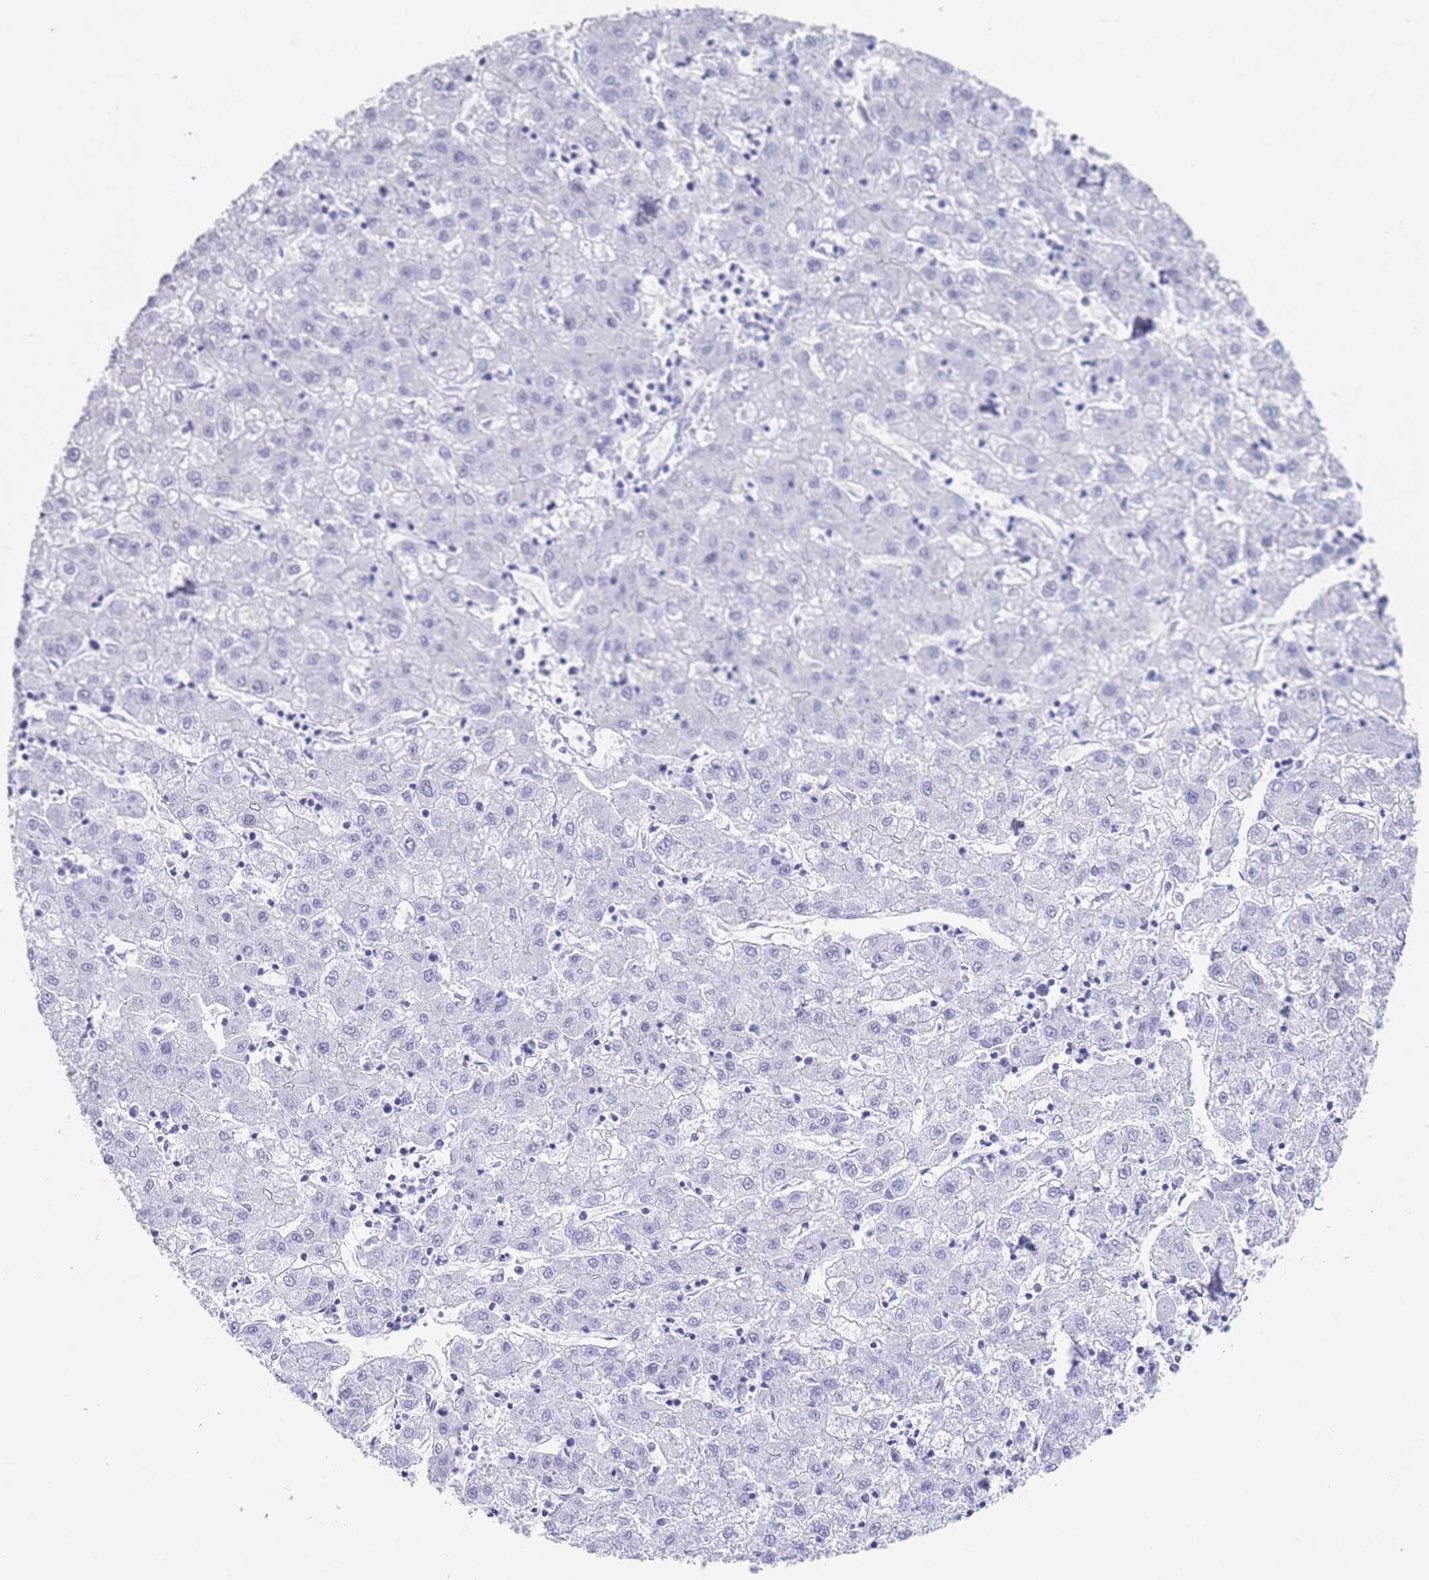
{"staining": {"intensity": "negative", "quantity": "none", "location": "none"}, "tissue": "liver cancer", "cell_type": "Tumor cells", "image_type": "cancer", "snomed": [{"axis": "morphology", "description": "Carcinoma, Hepatocellular, NOS"}, {"axis": "topography", "description": "Liver"}], "caption": "An immunohistochemistry (IHC) histopathology image of liver cancer (hepatocellular carcinoma) is shown. There is no staining in tumor cells of liver cancer (hepatocellular carcinoma). Nuclei are stained in blue.", "gene": "CPXM2", "patient": {"sex": "male", "age": 72}}